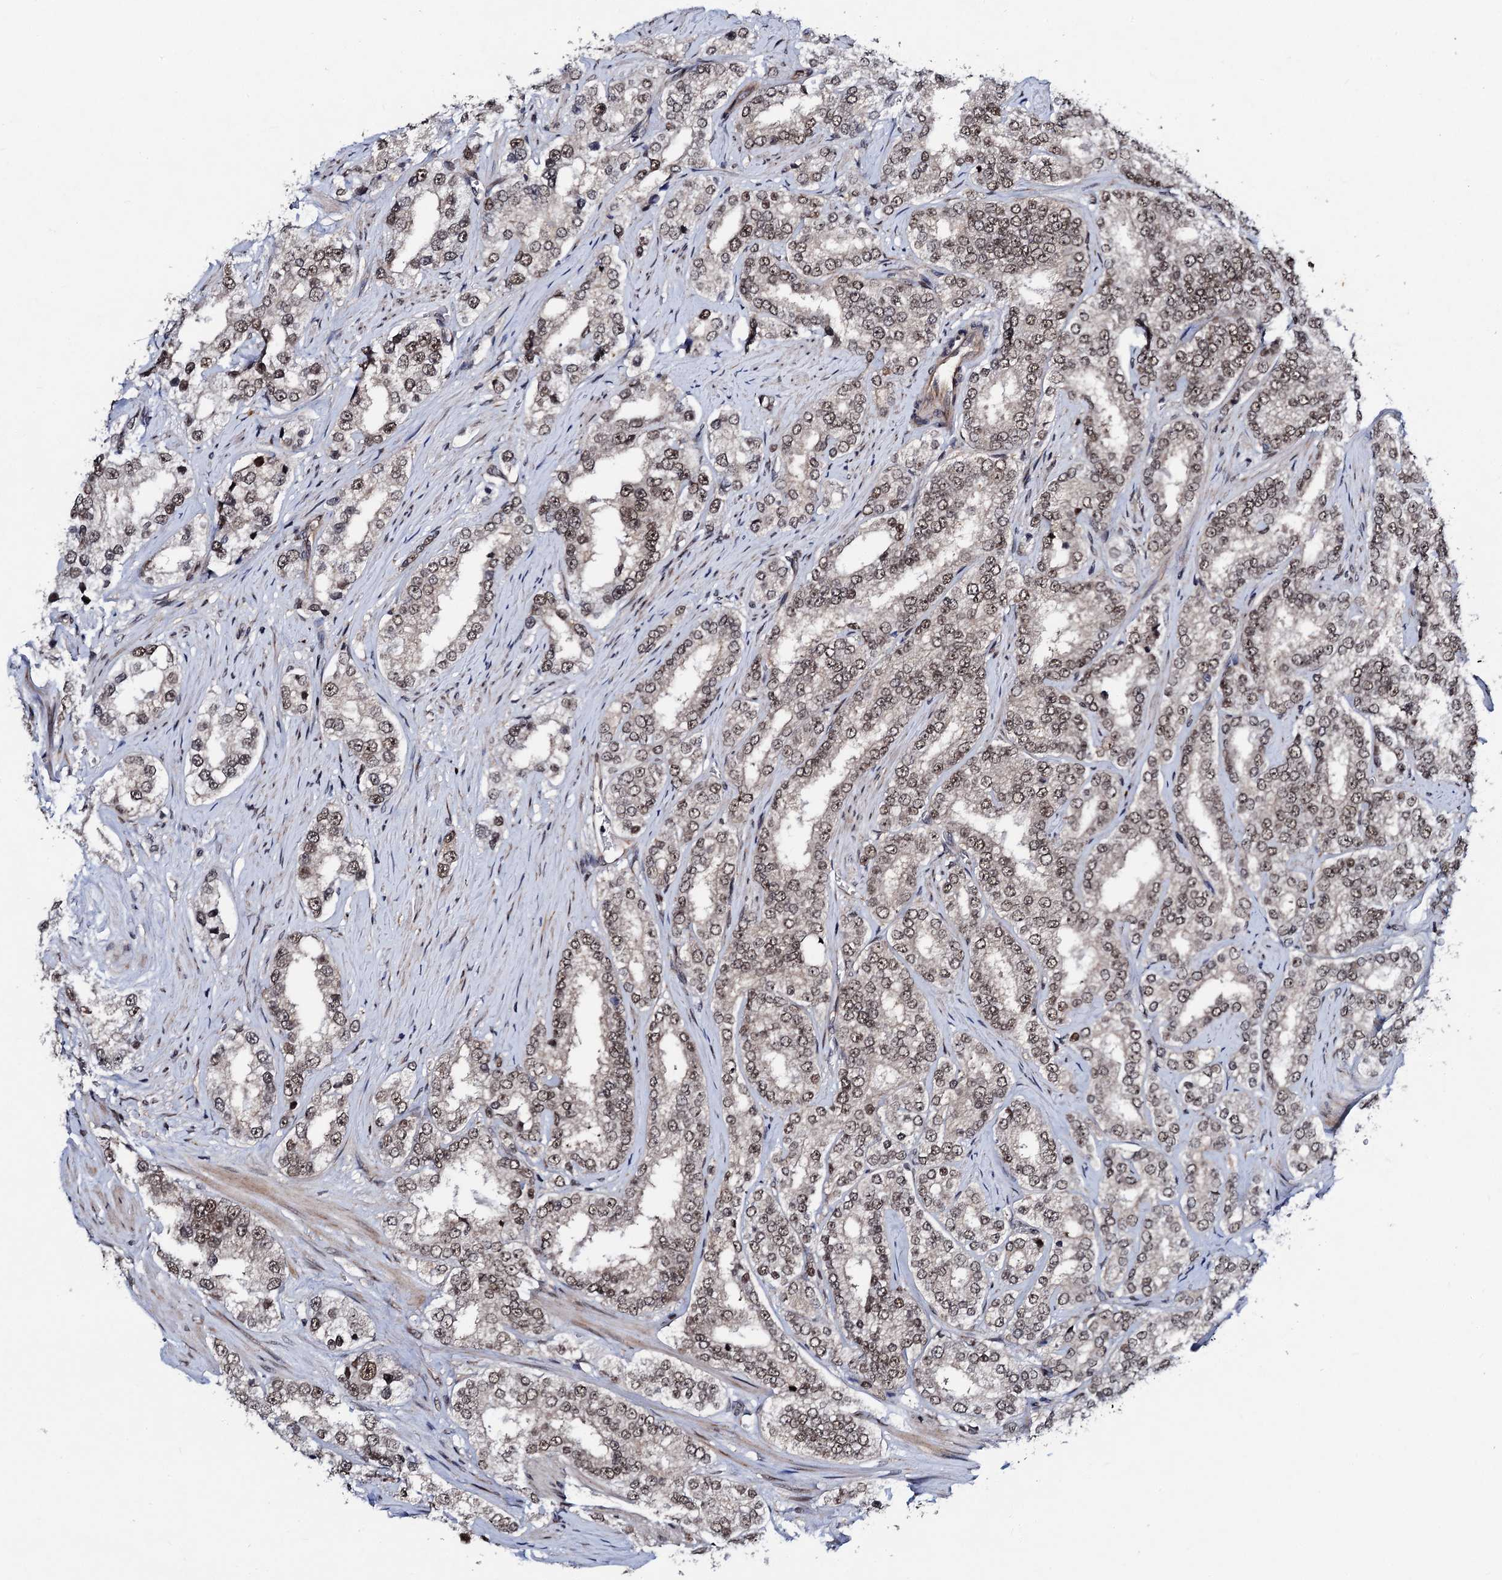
{"staining": {"intensity": "moderate", "quantity": ">75%", "location": "nuclear"}, "tissue": "prostate cancer", "cell_type": "Tumor cells", "image_type": "cancer", "snomed": [{"axis": "morphology", "description": "Normal tissue, NOS"}, {"axis": "morphology", "description": "Adenocarcinoma, High grade"}, {"axis": "topography", "description": "Prostate"}], "caption": "Protein staining reveals moderate nuclear positivity in about >75% of tumor cells in adenocarcinoma (high-grade) (prostate). The staining was performed using DAB (3,3'-diaminobenzidine) to visualize the protein expression in brown, while the nuclei were stained in blue with hematoxylin (Magnification: 20x).", "gene": "CSTF3", "patient": {"sex": "male", "age": 83}}